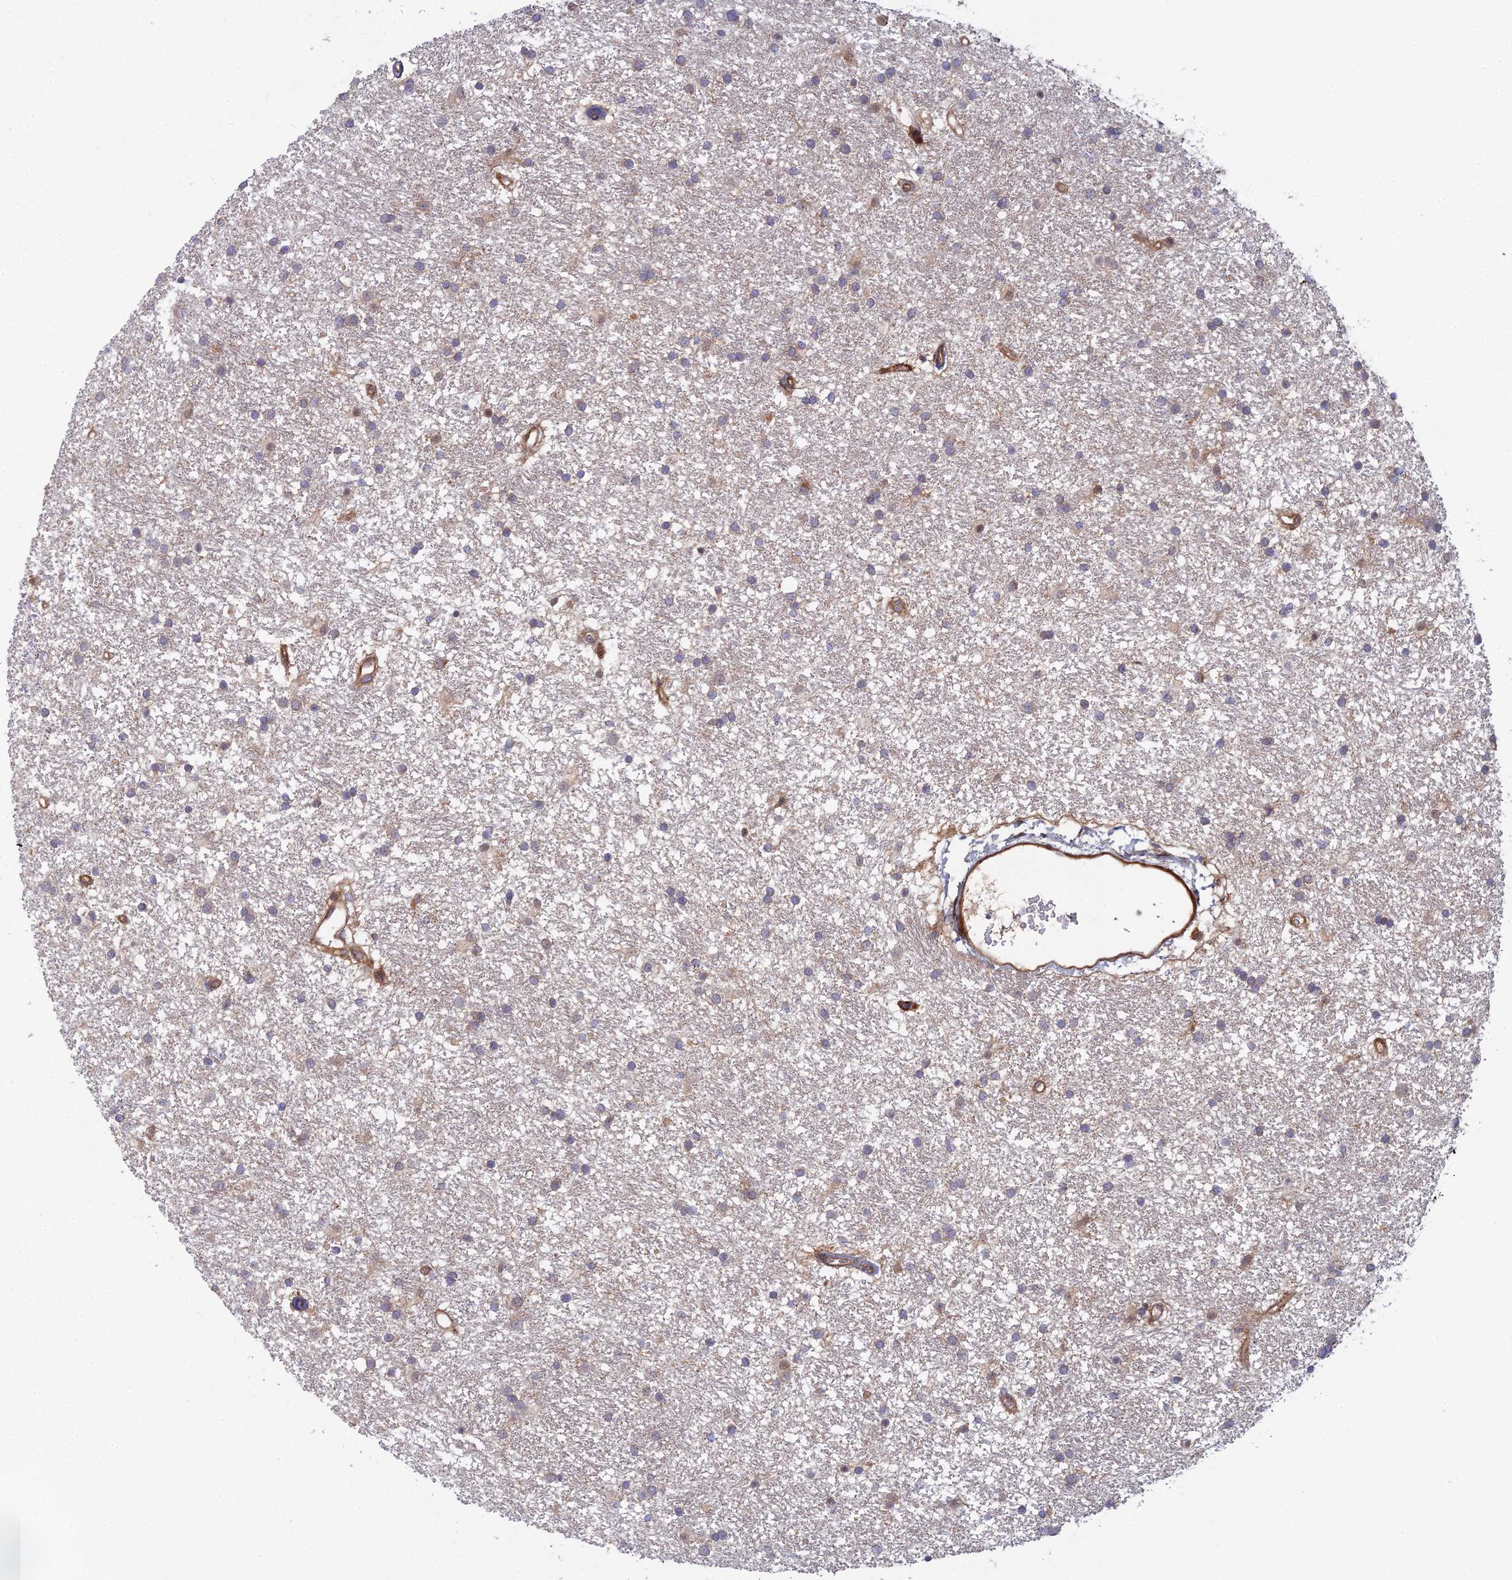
{"staining": {"intensity": "negative", "quantity": "none", "location": "none"}, "tissue": "glioma", "cell_type": "Tumor cells", "image_type": "cancer", "snomed": [{"axis": "morphology", "description": "Glioma, malignant, High grade"}, {"axis": "topography", "description": "Brain"}], "caption": "There is no significant staining in tumor cells of glioma.", "gene": "ABHD1", "patient": {"sex": "male", "age": 77}}